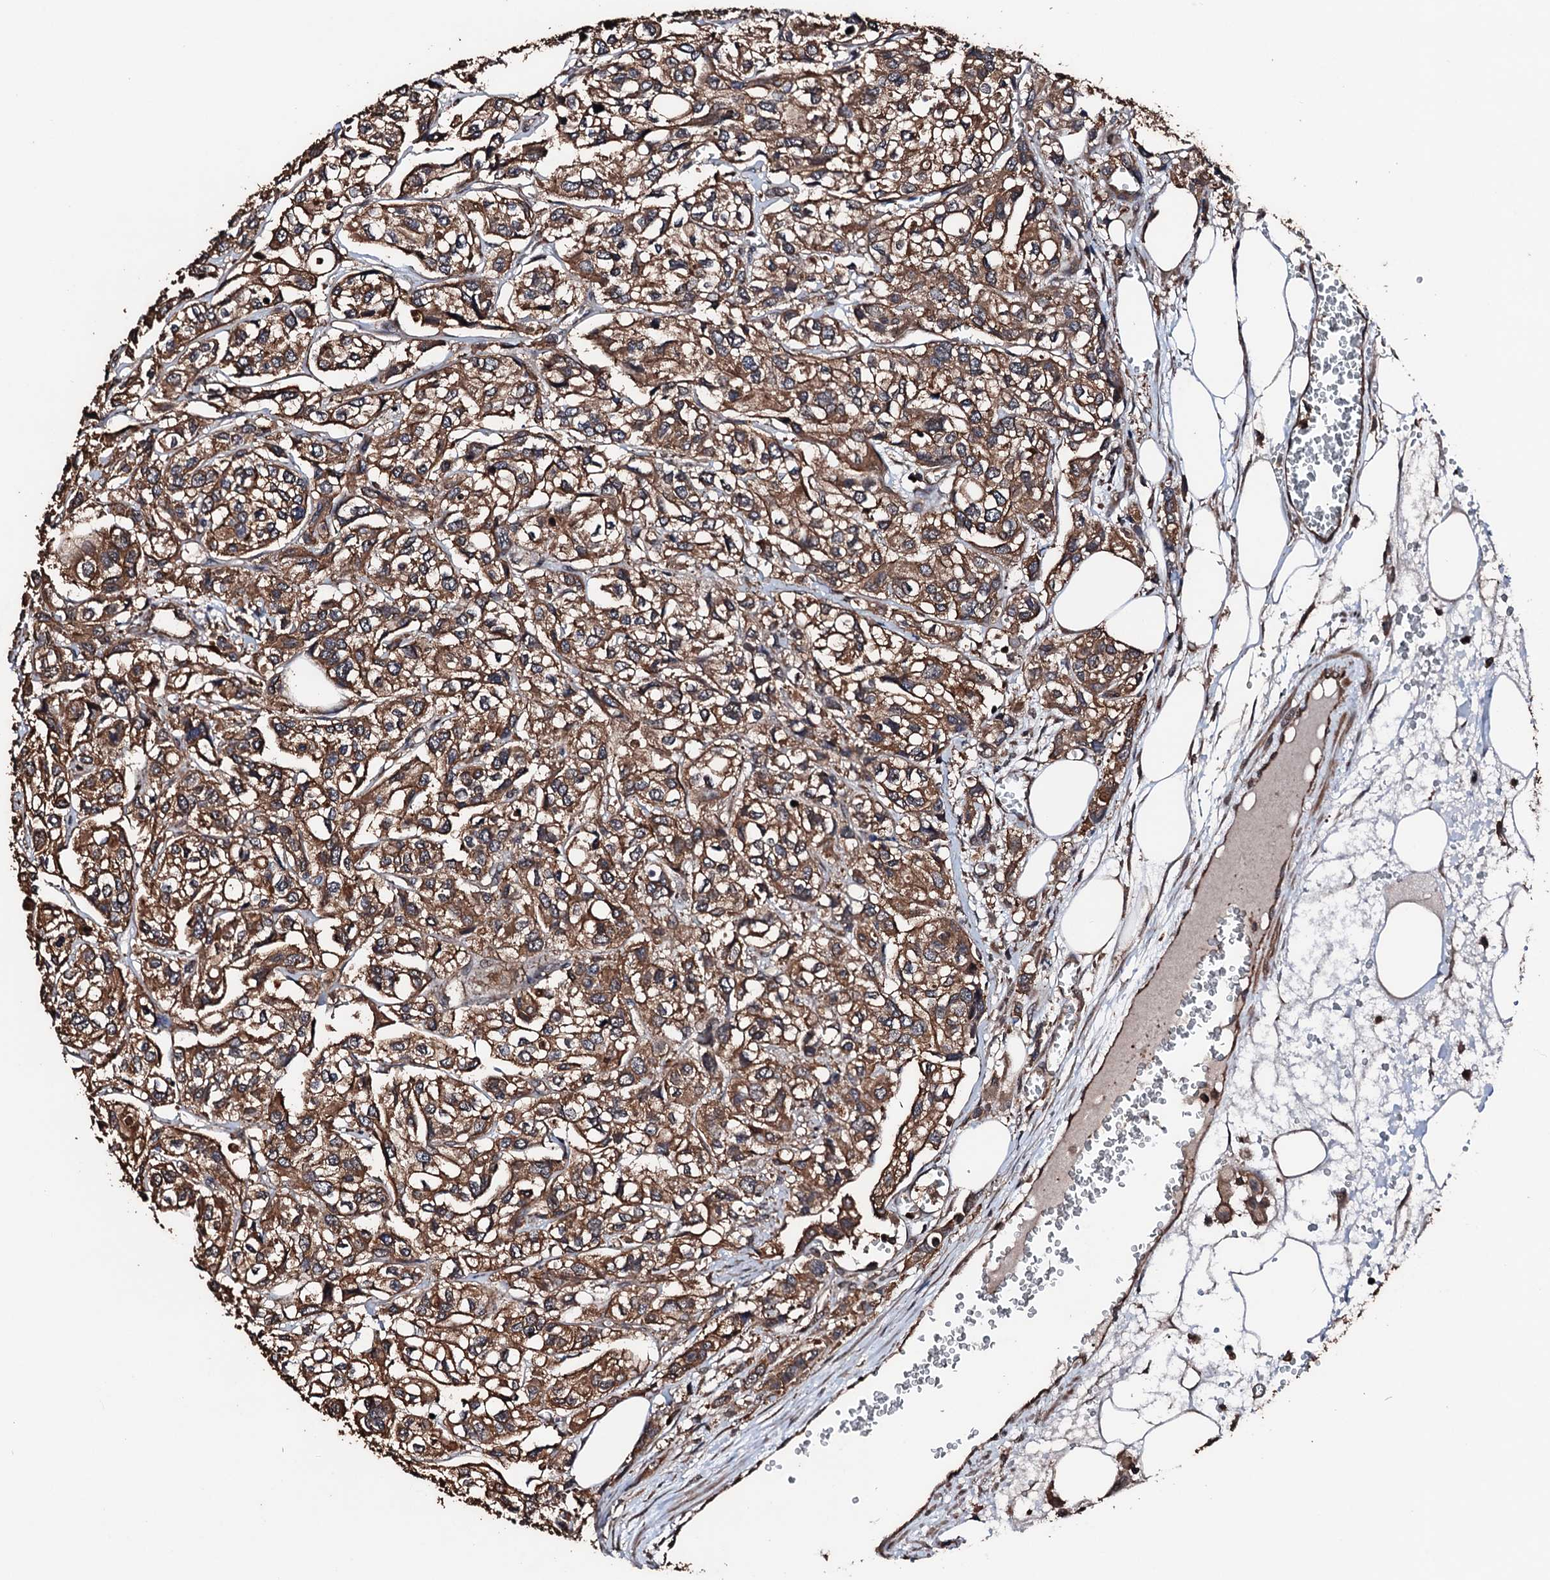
{"staining": {"intensity": "moderate", "quantity": ">75%", "location": "cytoplasmic/membranous"}, "tissue": "urothelial cancer", "cell_type": "Tumor cells", "image_type": "cancer", "snomed": [{"axis": "morphology", "description": "Urothelial carcinoma, High grade"}, {"axis": "topography", "description": "Urinary bladder"}], "caption": "IHC image of neoplastic tissue: human urothelial cancer stained using immunohistochemistry (IHC) demonstrates medium levels of moderate protein expression localized specifically in the cytoplasmic/membranous of tumor cells, appearing as a cytoplasmic/membranous brown color.", "gene": "KIF18A", "patient": {"sex": "male", "age": 67}}